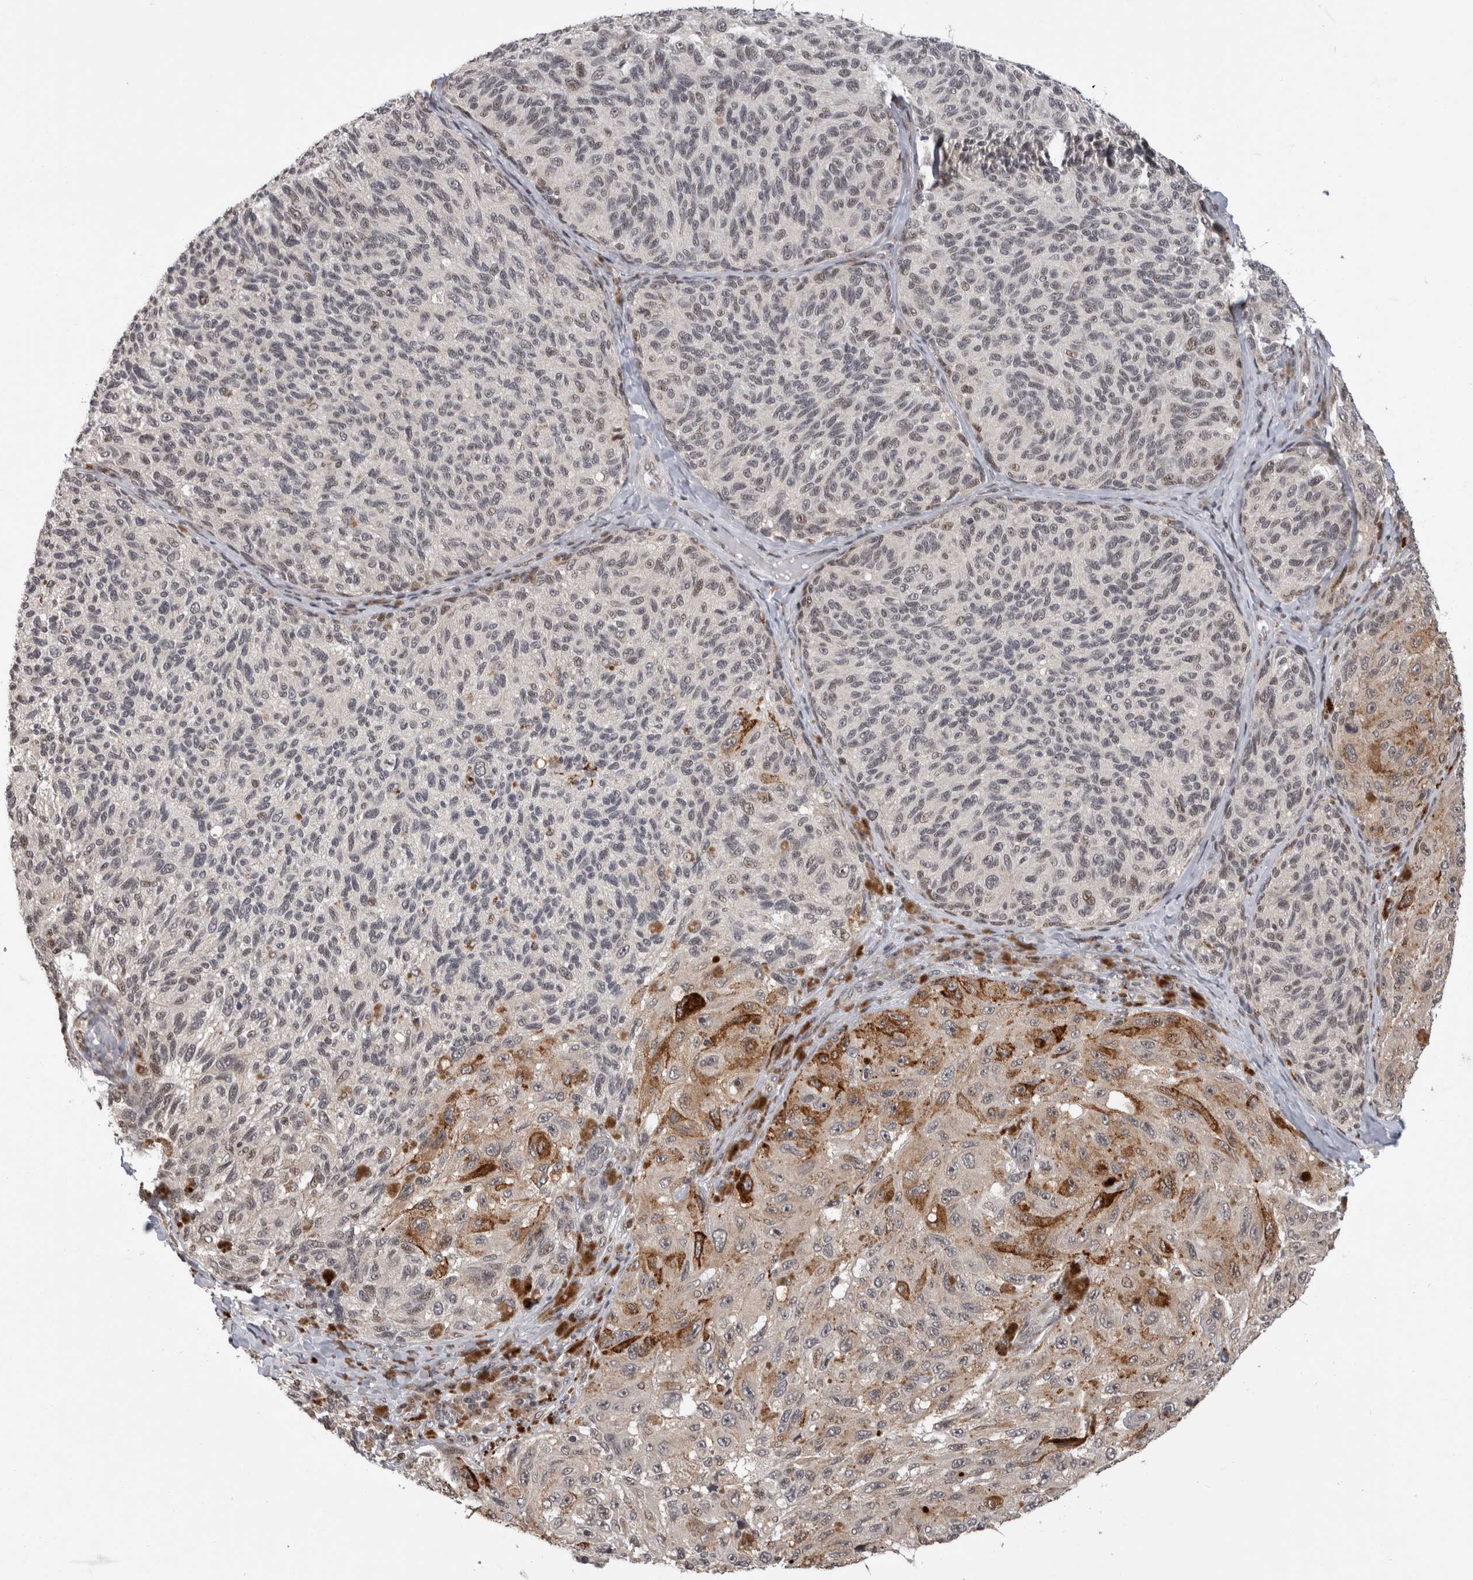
{"staining": {"intensity": "negative", "quantity": "none", "location": "none"}, "tissue": "melanoma", "cell_type": "Tumor cells", "image_type": "cancer", "snomed": [{"axis": "morphology", "description": "Malignant melanoma, NOS"}, {"axis": "topography", "description": "Skin"}], "caption": "Immunohistochemistry (IHC) photomicrograph of human malignant melanoma stained for a protein (brown), which demonstrates no staining in tumor cells.", "gene": "ZBTB11", "patient": {"sex": "female", "age": 73}}